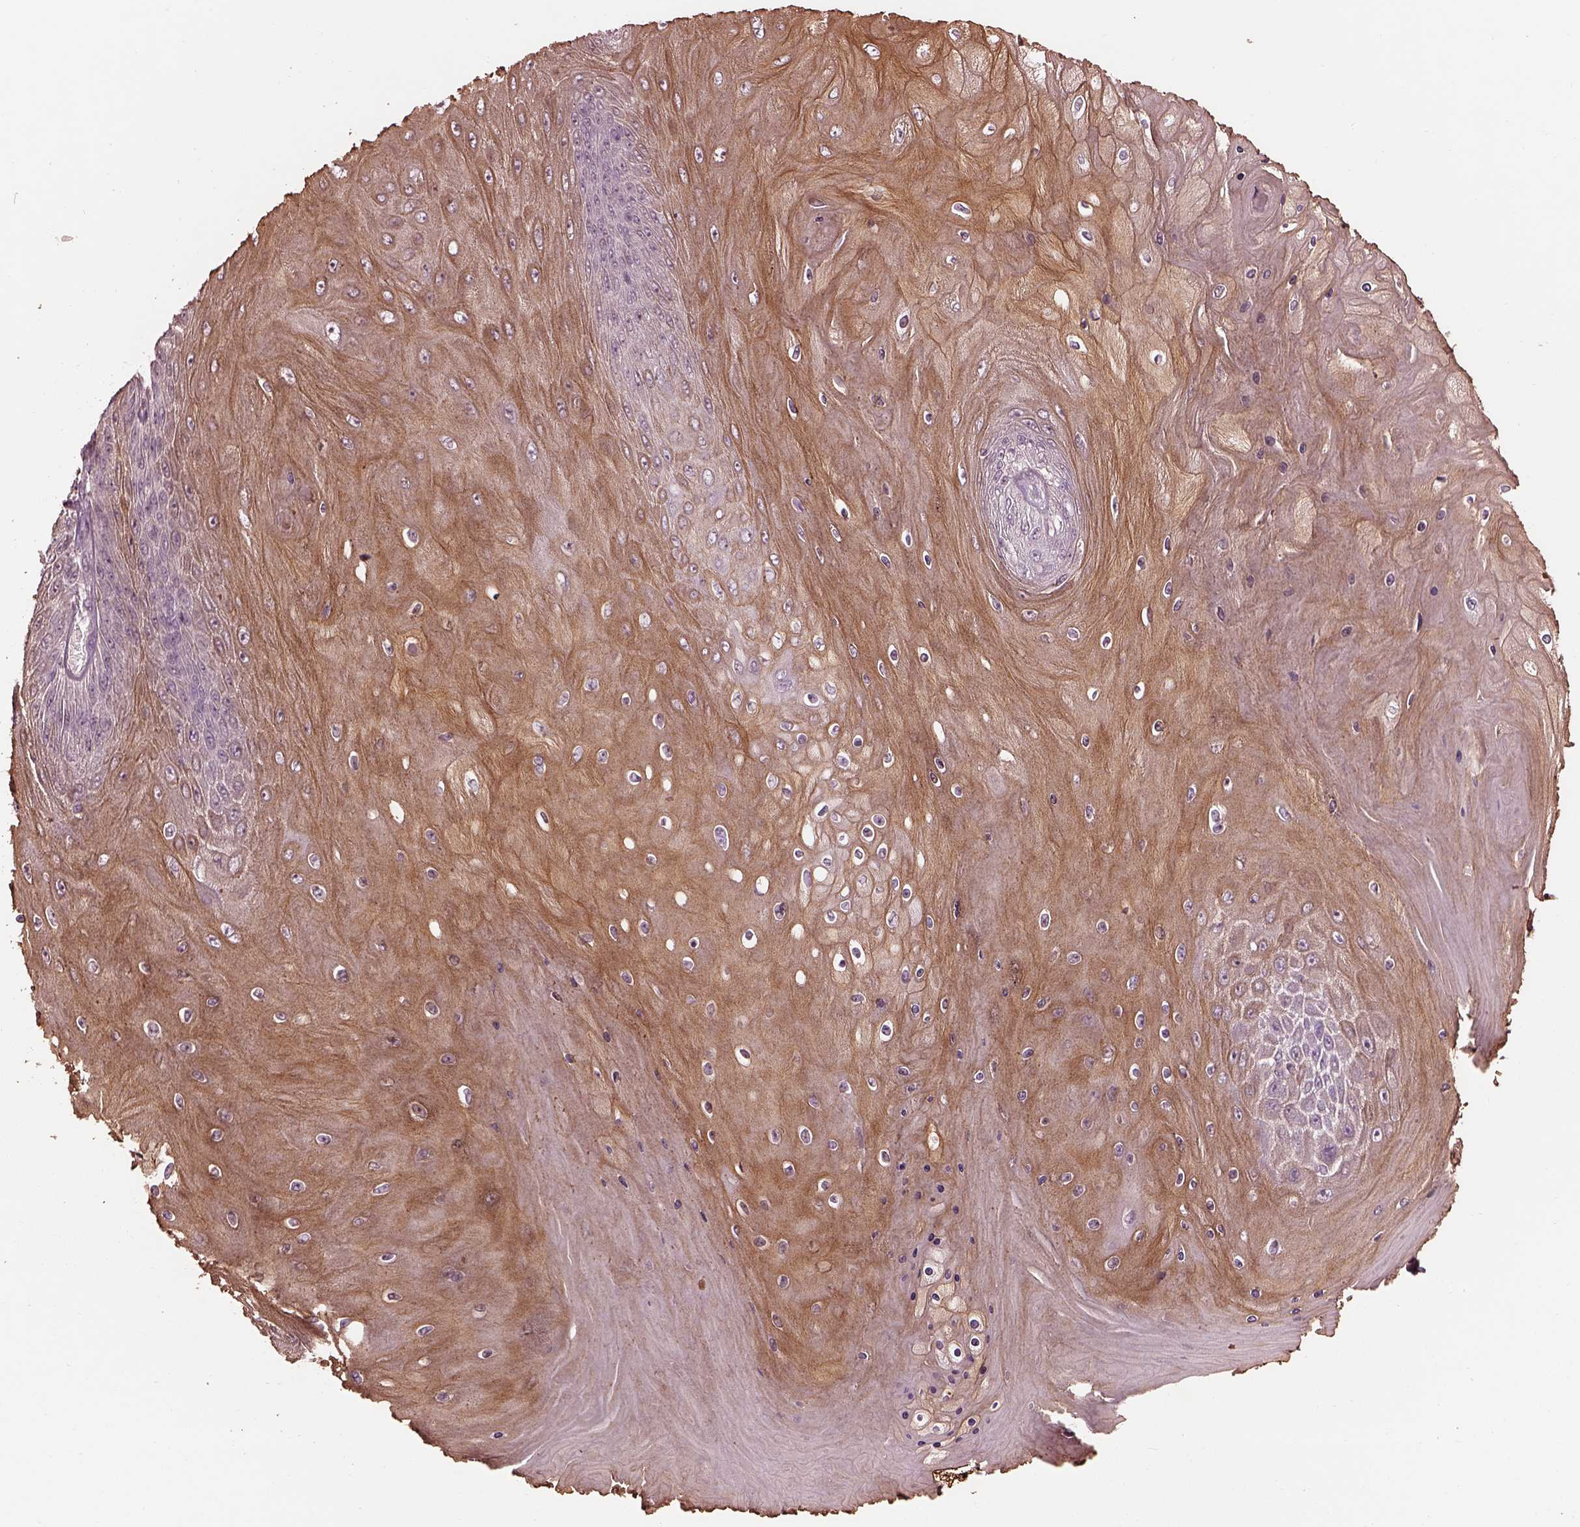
{"staining": {"intensity": "weak", "quantity": "25%-75%", "location": "cytoplasmic/membranous"}, "tissue": "skin cancer", "cell_type": "Tumor cells", "image_type": "cancer", "snomed": [{"axis": "morphology", "description": "Squamous cell carcinoma, NOS"}, {"axis": "topography", "description": "Skin"}], "caption": "Immunohistochemical staining of skin squamous cell carcinoma exhibits low levels of weak cytoplasmic/membranous protein staining in approximately 25%-75% of tumor cells. (DAB (3,3'-diaminobenzidine) IHC with brightfield microscopy, high magnification).", "gene": "EFEMP1", "patient": {"sex": "male", "age": 62}}